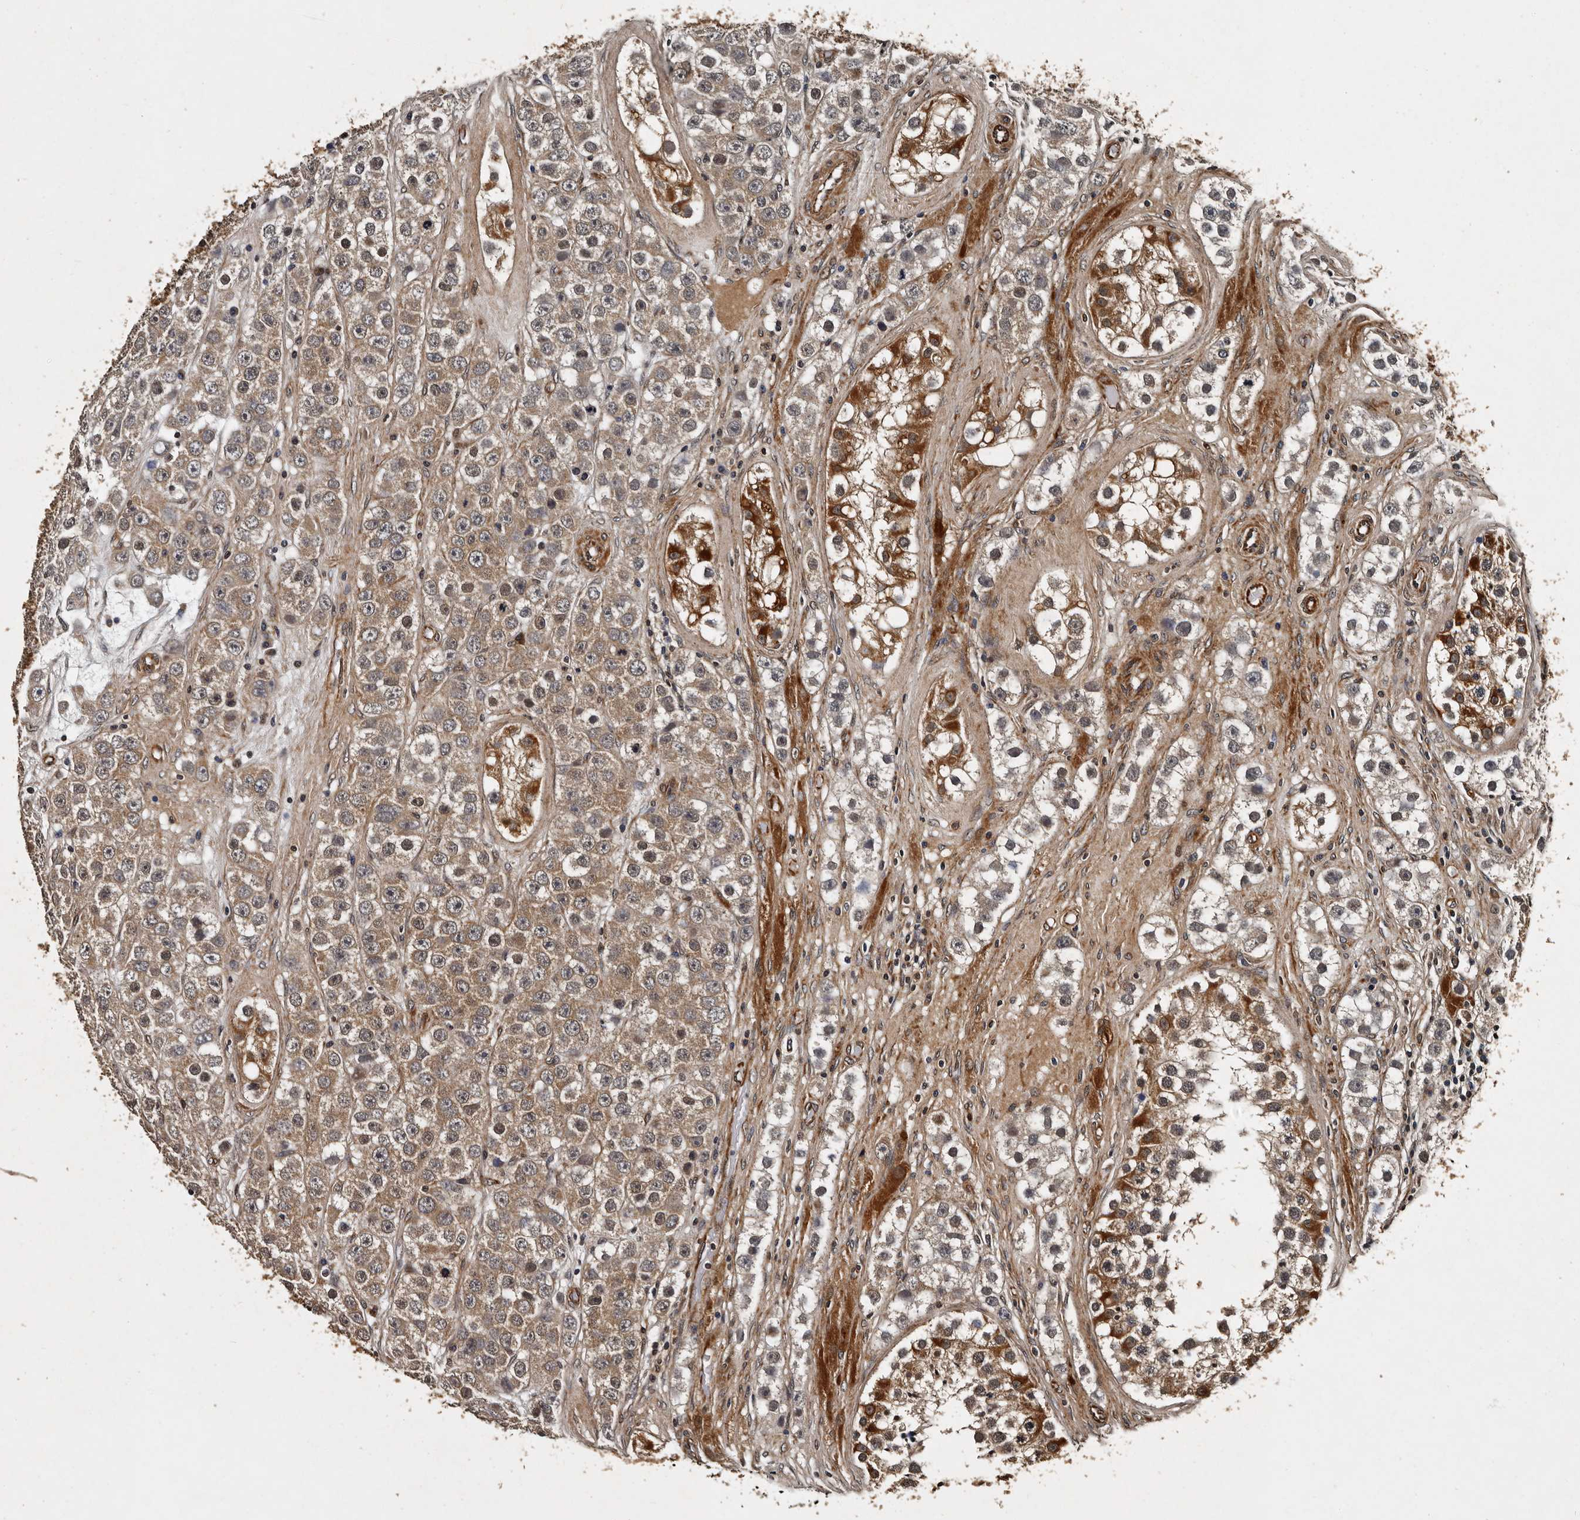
{"staining": {"intensity": "weak", "quantity": ">75%", "location": "cytoplasmic/membranous"}, "tissue": "testis cancer", "cell_type": "Tumor cells", "image_type": "cancer", "snomed": [{"axis": "morphology", "description": "Seminoma, NOS"}, {"axis": "topography", "description": "Testis"}], "caption": "Weak cytoplasmic/membranous staining is seen in approximately >75% of tumor cells in testis cancer.", "gene": "CPNE3", "patient": {"sex": "male", "age": 28}}